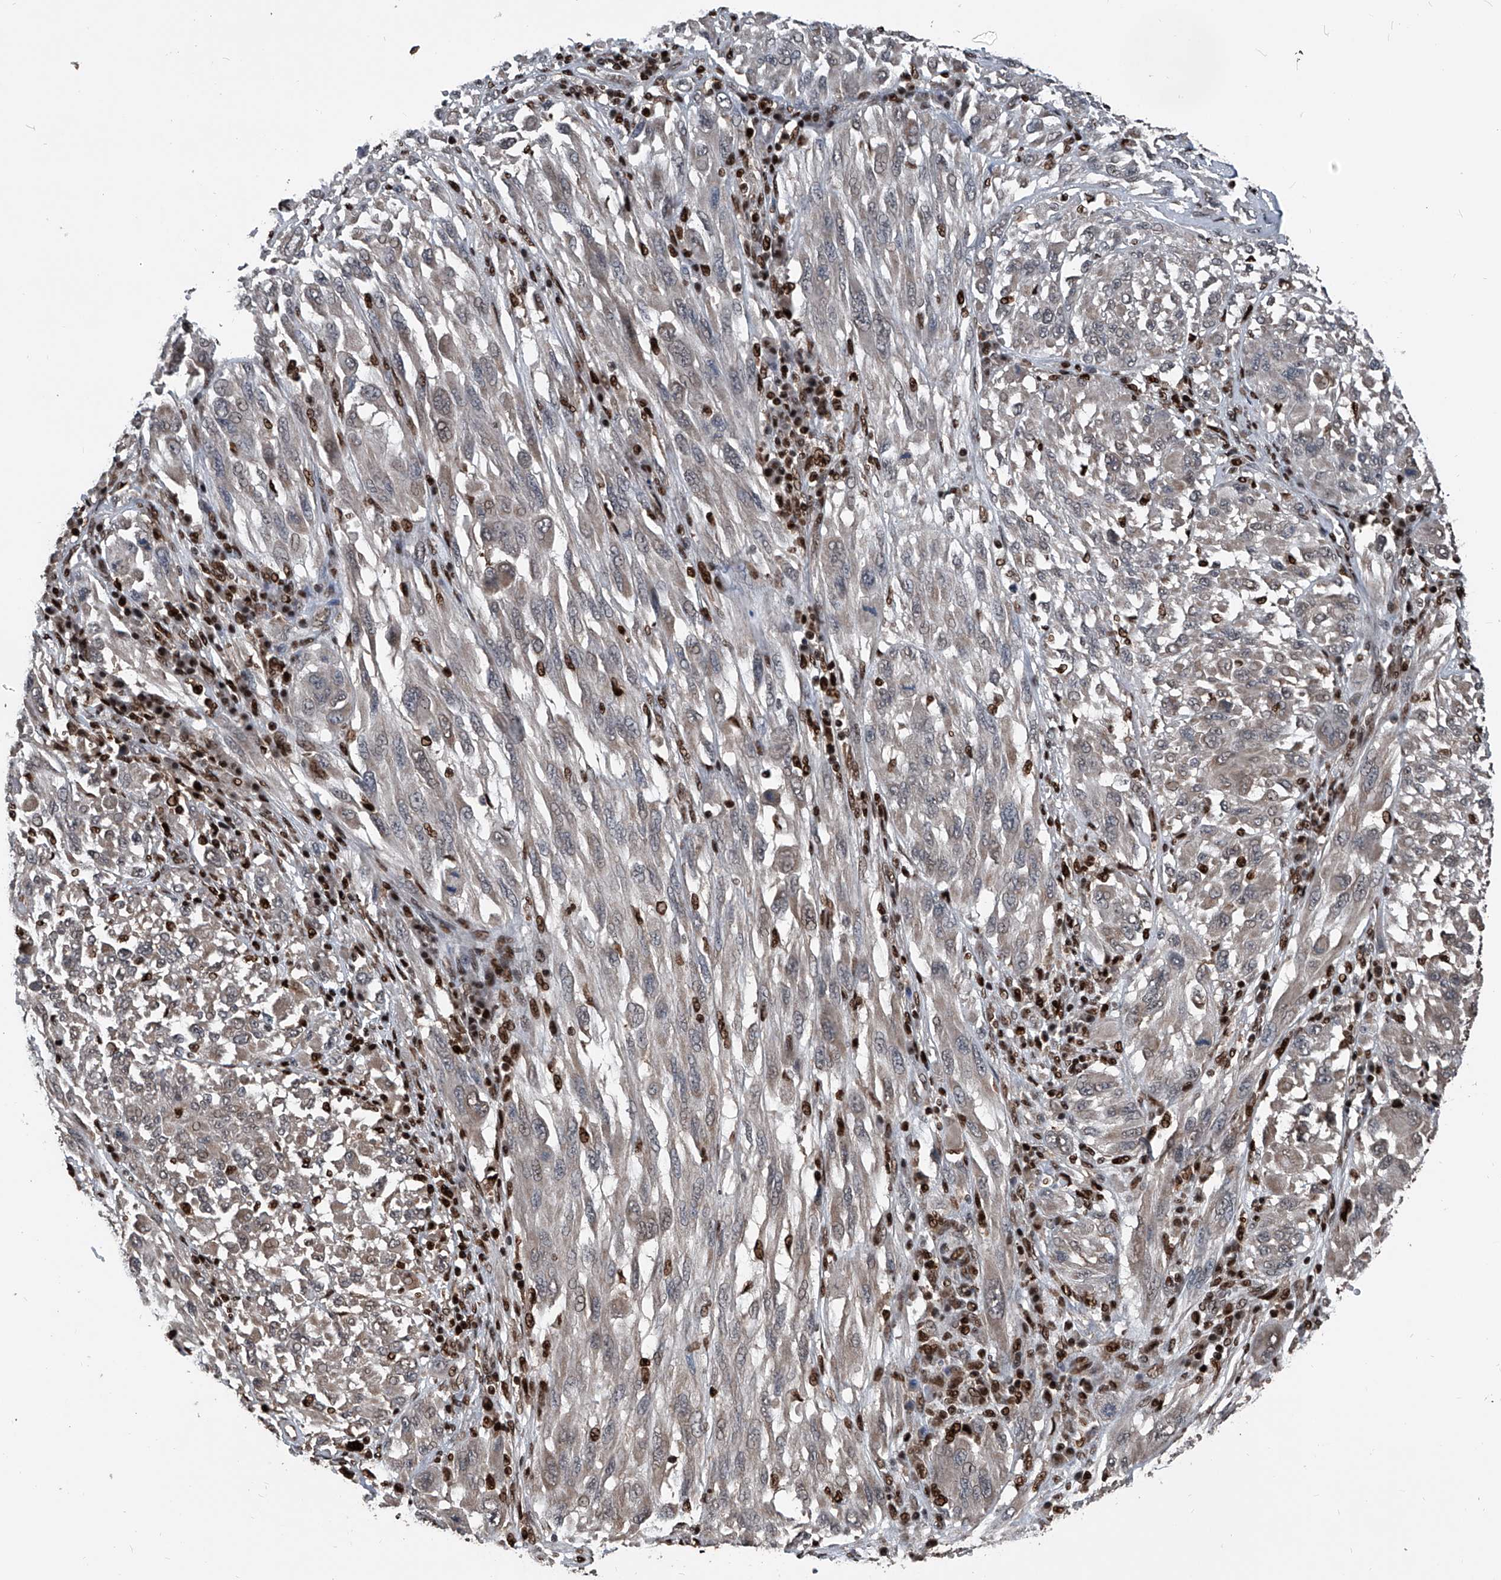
{"staining": {"intensity": "weak", "quantity": "25%-75%", "location": "cytoplasmic/membranous"}, "tissue": "melanoma", "cell_type": "Tumor cells", "image_type": "cancer", "snomed": [{"axis": "morphology", "description": "Malignant melanoma, NOS"}, {"axis": "topography", "description": "Skin"}], "caption": "Melanoma was stained to show a protein in brown. There is low levels of weak cytoplasmic/membranous positivity in about 25%-75% of tumor cells.", "gene": "FKBP5", "patient": {"sex": "female", "age": 91}}